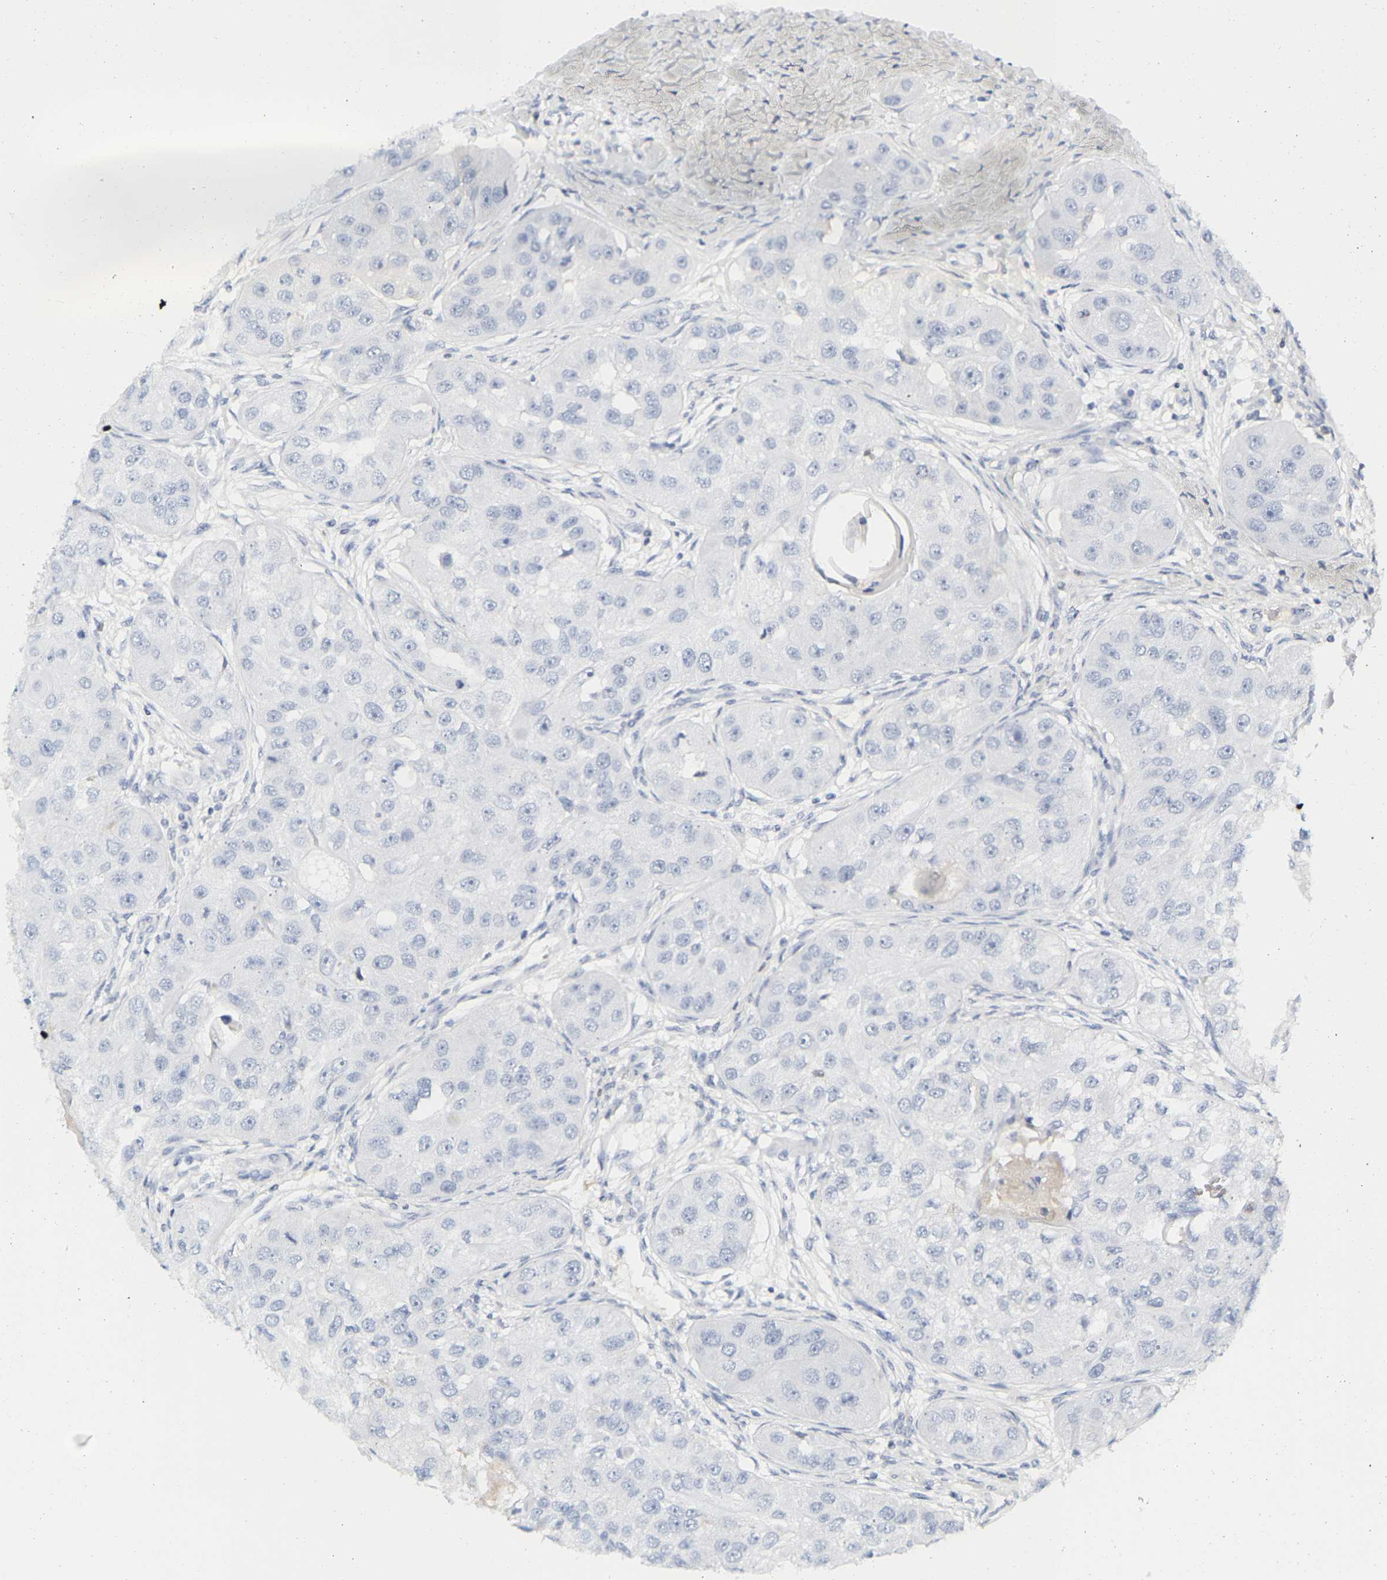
{"staining": {"intensity": "negative", "quantity": "none", "location": "none"}, "tissue": "head and neck cancer", "cell_type": "Tumor cells", "image_type": "cancer", "snomed": [{"axis": "morphology", "description": "Normal tissue, NOS"}, {"axis": "morphology", "description": "Squamous cell carcinoma, NOS"}, {"axis": "topography", "description": "Skeletal muscle"}, {"axis": "topography", "description": "Head-Neck"}], "caption": "Immunohistochemical staining of squamous cell carcinoma (head and neck) exhibits no significant positivity in tumor cells.", "gene": "GNAS", "patient": {"sex": "male", "age": 51}}